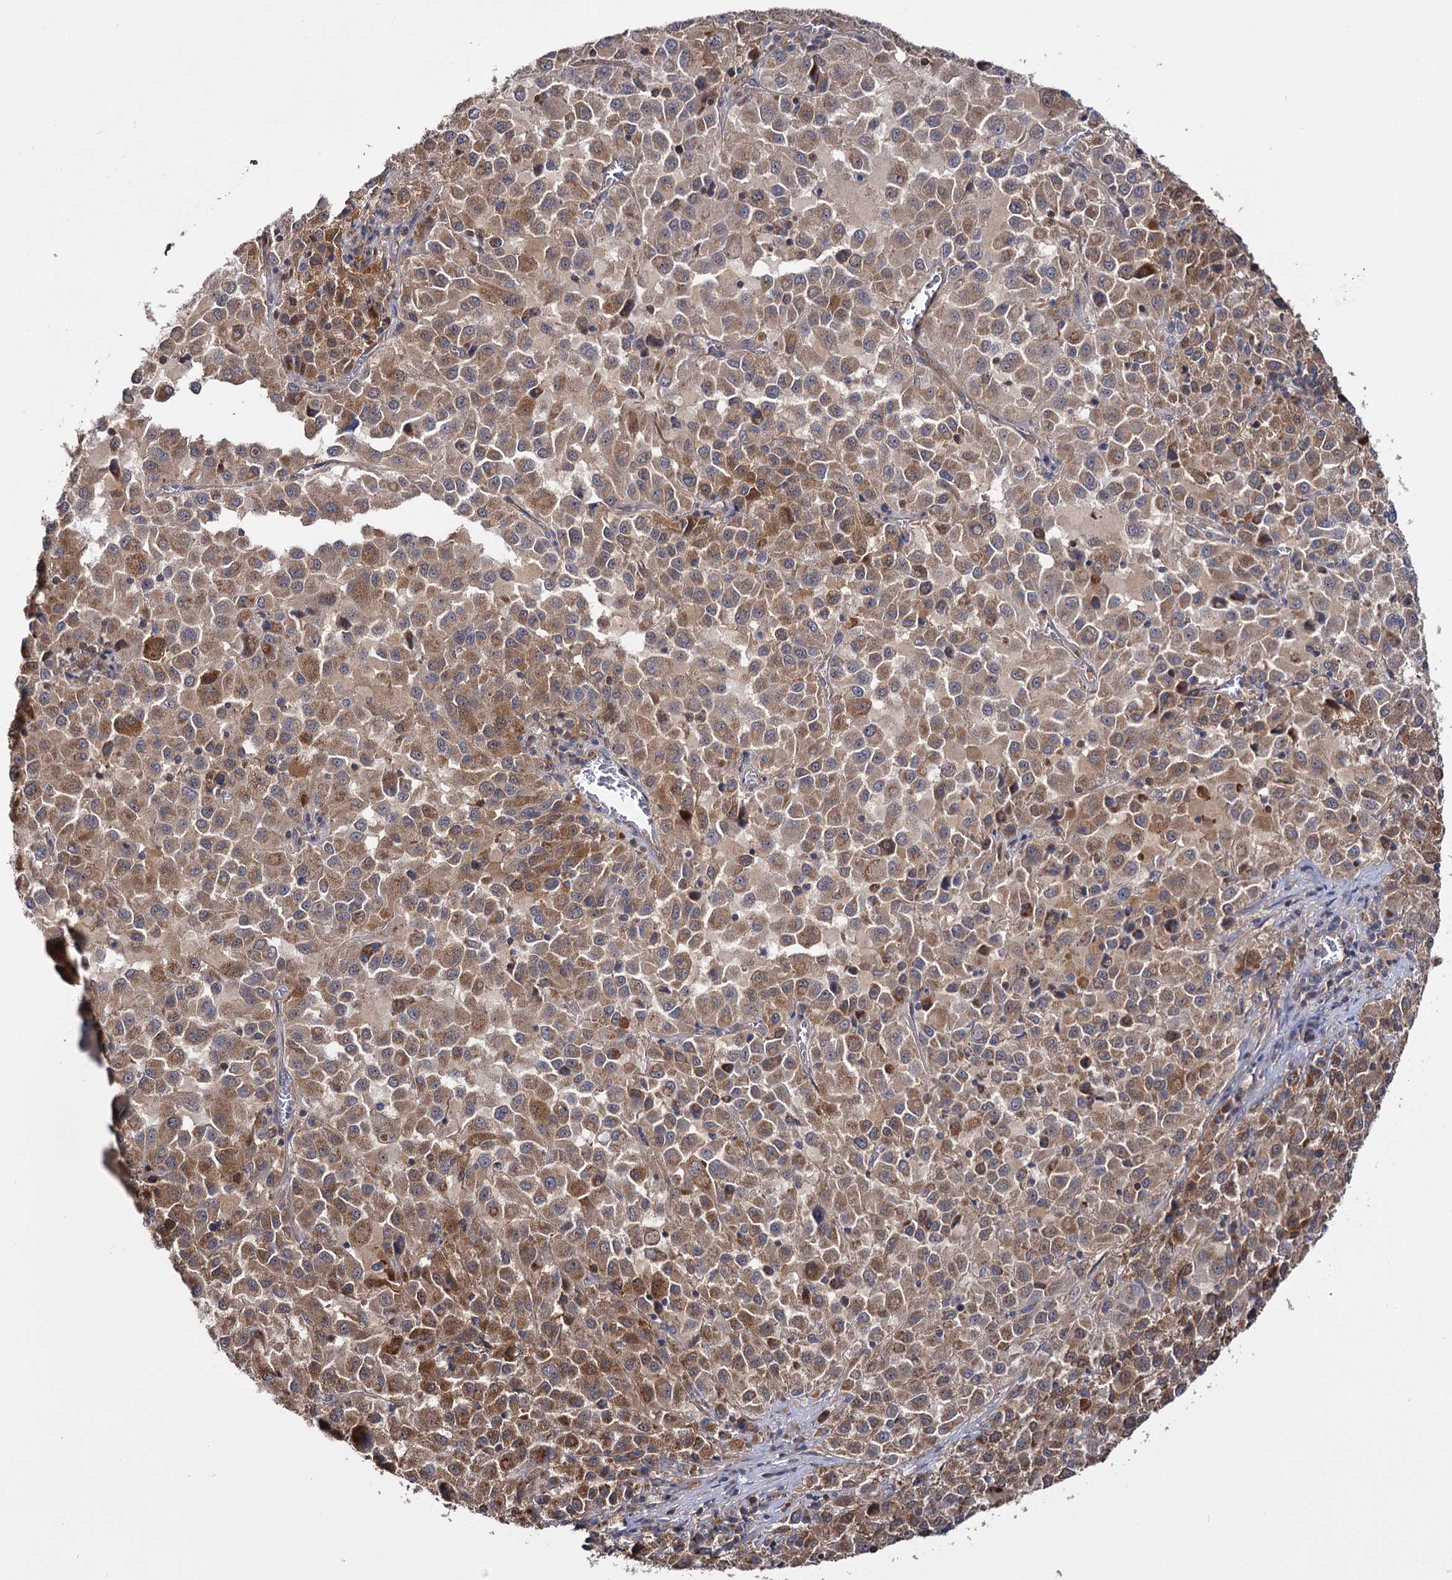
{"staining": {"intensity": "moderate", "quantity": ">75%", "location": "cytoplasmic/membranous"}, "tissue": "melanoma", "cell_type": "Tumor cells", "image_type": "cancer", "snomed": [{"axis": "morphology", "description": "Malignant melanoma, Metastatic site"}, {"axis": "topography", "description": "Lung"}], "caption": "Protein positivity by immunohistochemistry (IHC) shows moderate cytoplasmic/membranous staining in about >75% of tumor cells in melanoma.", "gene": "IDI1", "patient": {"sex": "male", "age": 64}}